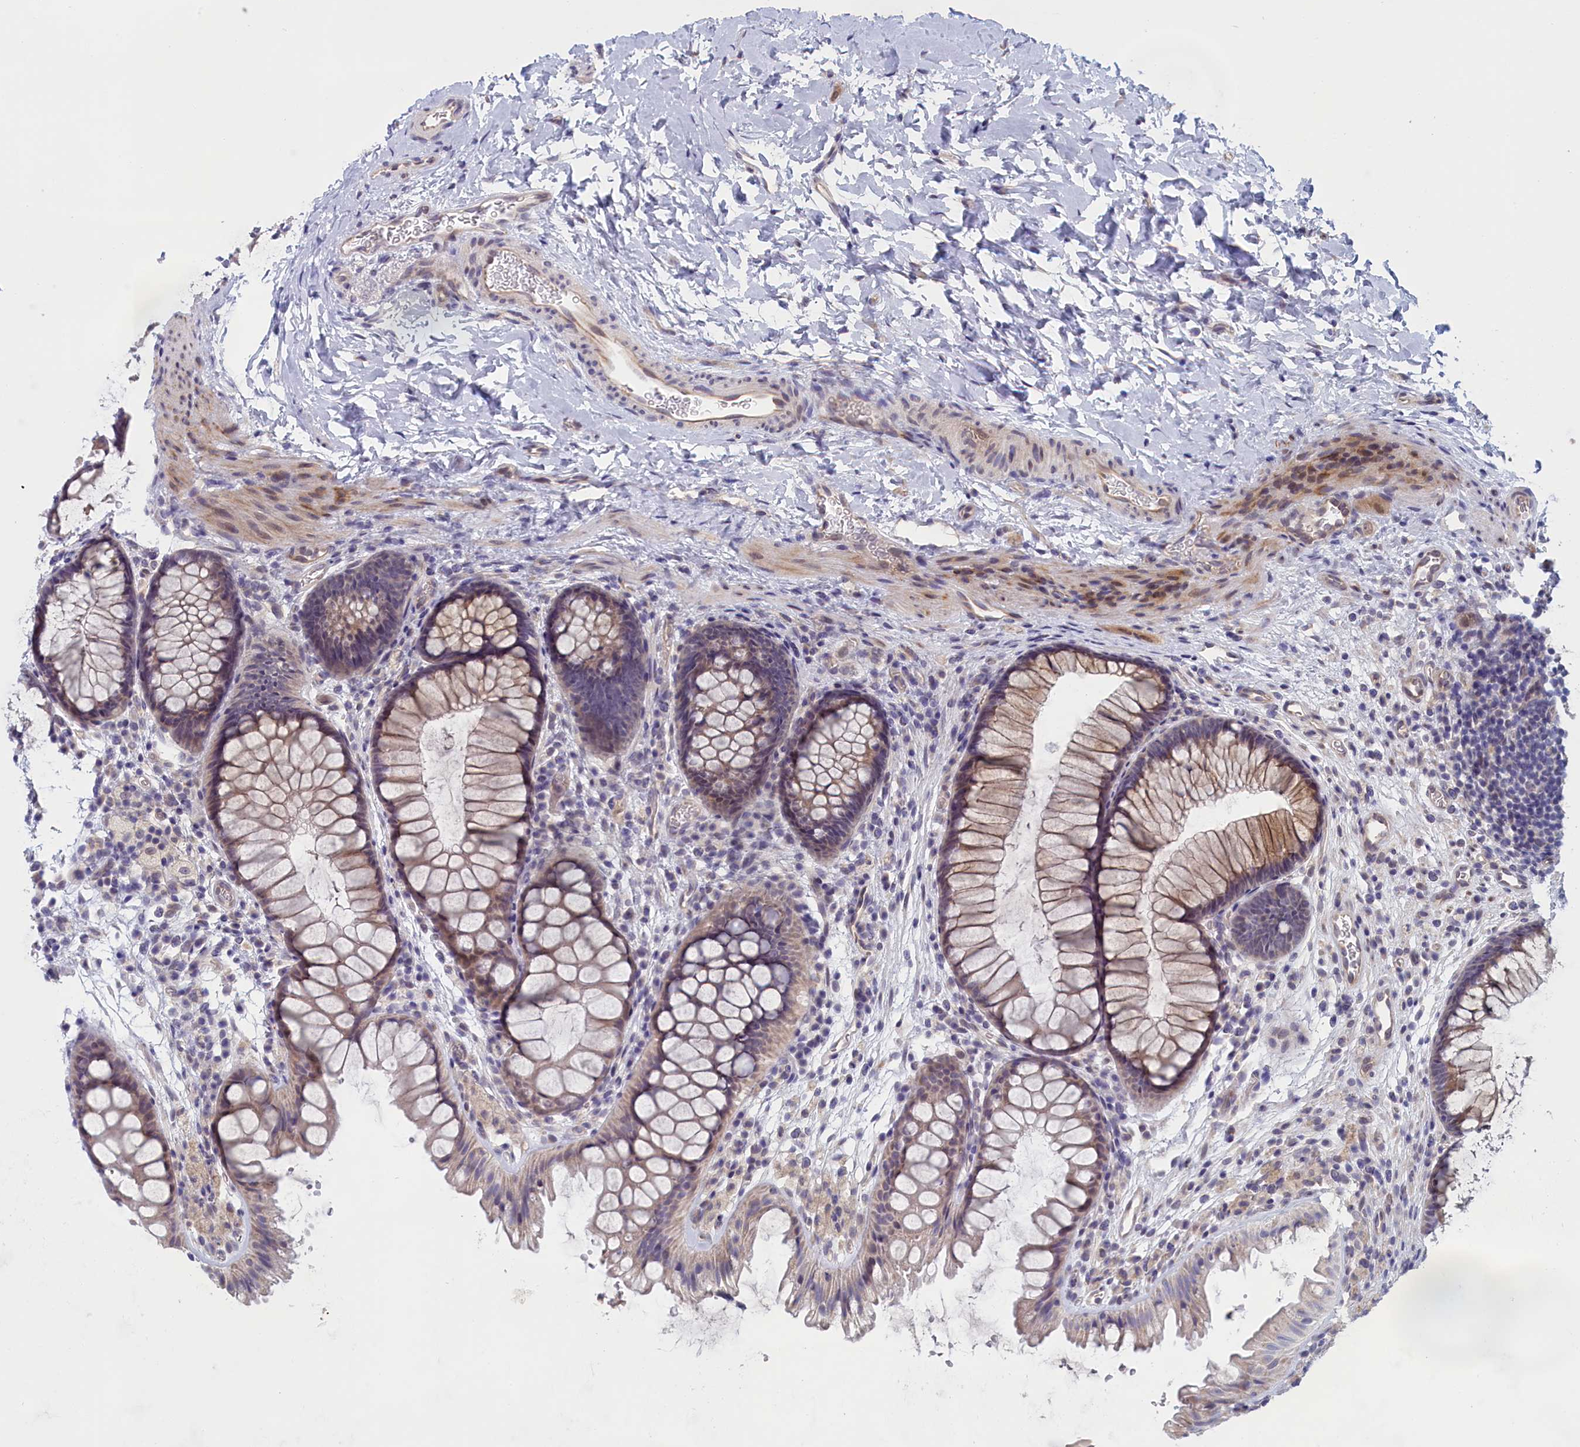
{"staining": {"intensity": "weak", "quantity": ">75%", "location": "cytoplasmic/membranous"}, "tissue": "colon", "cell_type": "Endothelial cells", "image_type": "normal", "snomed": [{"axis": "morphology", "description": "Normal tissue, NOS"}, {"axis": "topography", "description": "Colon"}], "caption": "Weak cytoplasmic/membranous staining for a protein is identified in about >75% of endothelial cells of unremarkable colon using immunohistochemistry (IHC).", "gene": "IGFALS", "patient": {"sex": "female", "age": 62}}